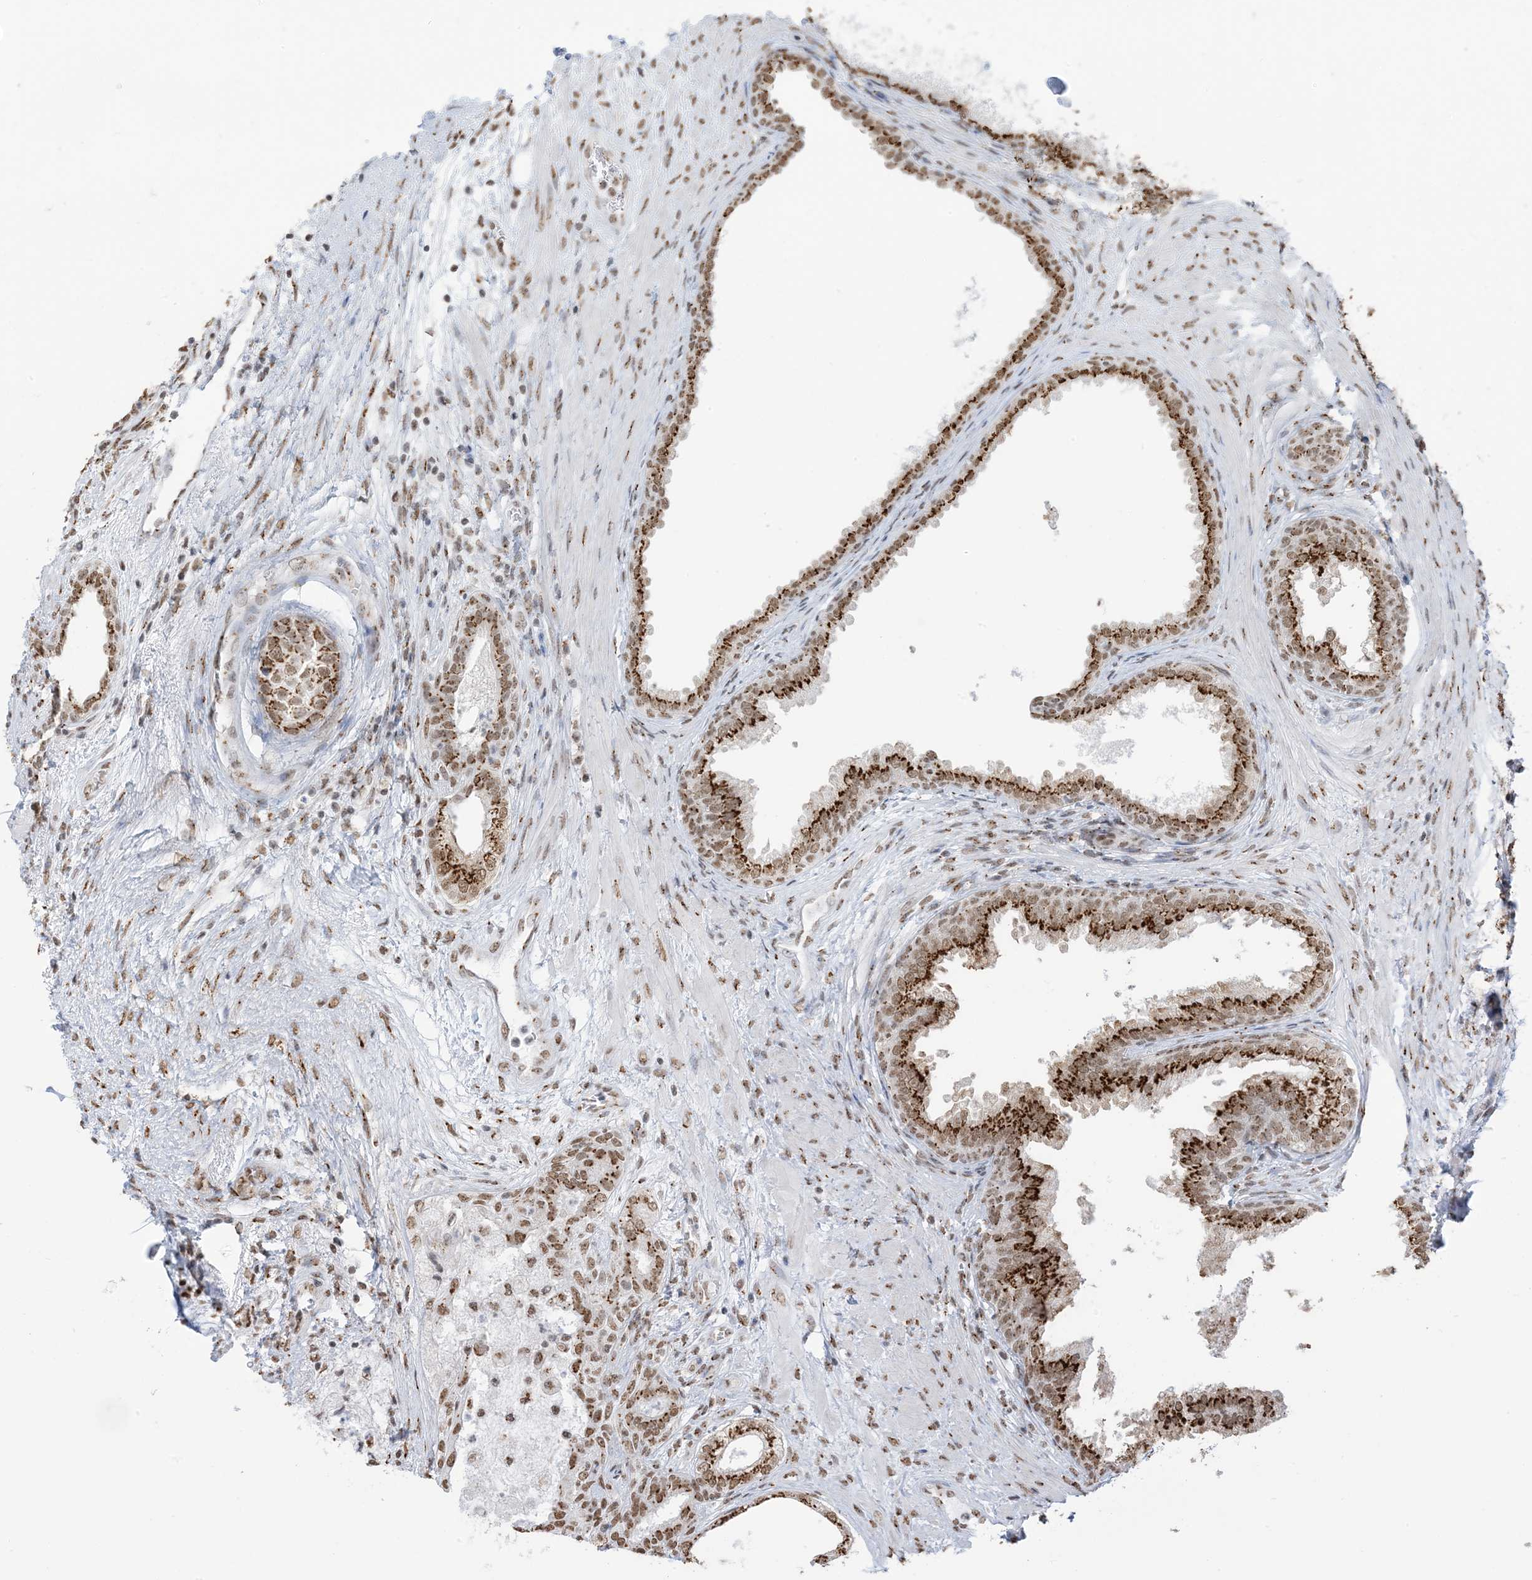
{"staining": {"intensity": "strong", "quantity": ">75%", "location": "cytoplasmic/membranous,nuclear"}, "tissue": "prostate", "cell_type": "Glandular cells", "image_type": "normal", "snomed": [{"axis": "morphology", "description": "Normal tissue, NOS"}, {"axis": "topography", "description": "Prostate"}], "caption": "This is a micrograph of IHC staining of unremarkable prostate, which shows strong positivity in the cytoplasmic/membranous,nuclear of glandular cells.", "gene": "GPR107", "patient": {"sex": "male", "age": 76}}